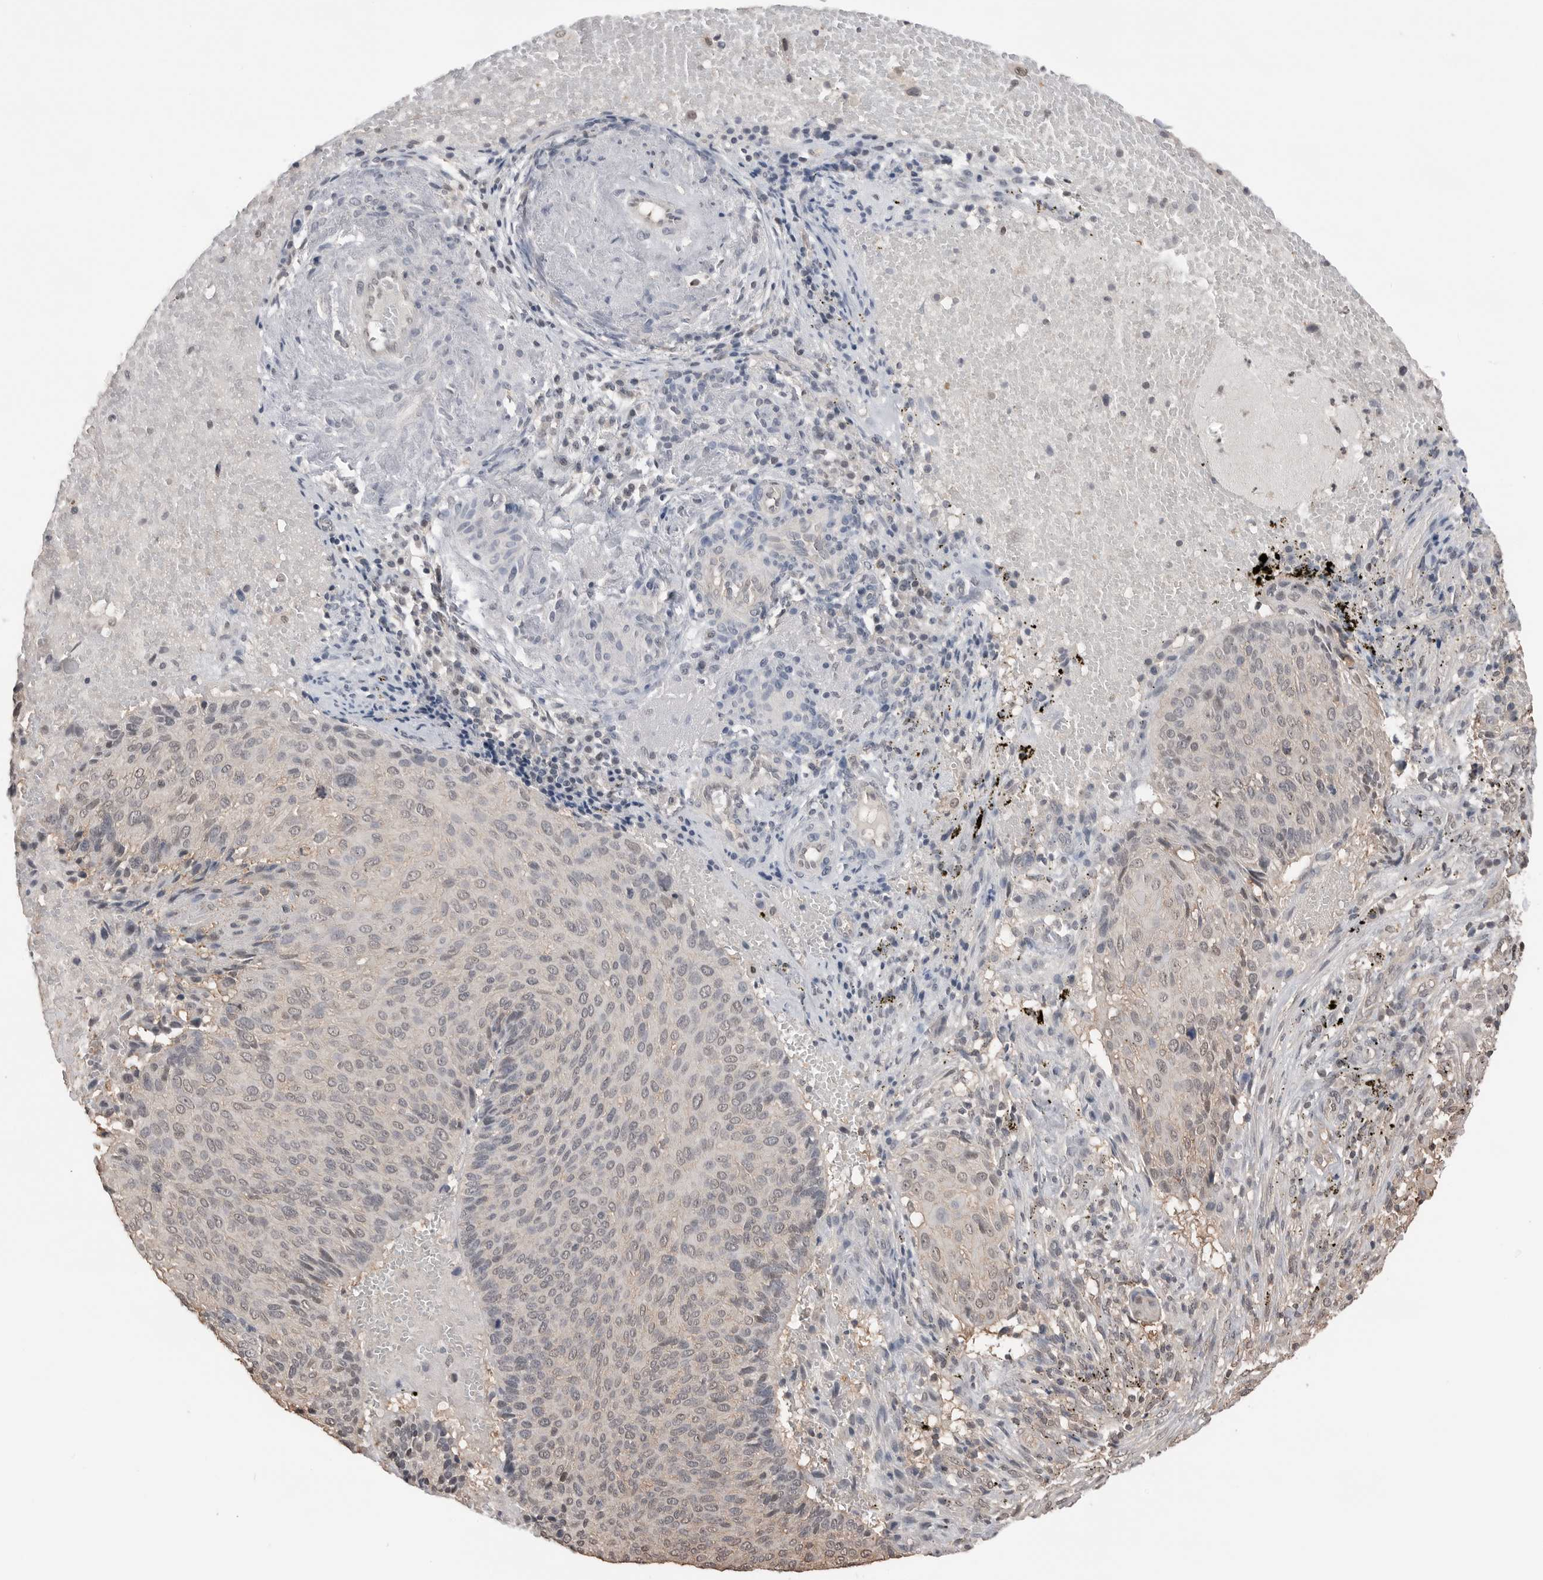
{"staining": {"intensity": "weak", "quantity": "<25%", "location": "nuclear"}, "tissue": "cervical cancer", "cell_type": "Tumor cells", "image_type": "cancer", "snomed": [{"axis": "morphology", "description": "Squamous cell carcinoma, NOS"}, {"axis": "topography", "description": "Cervix"}], "caption": "Tumor cells show no significant expression in cervical squamous cell carcinoma.", "gene": "PEAK1", "patient": {"sex": "female", "age": 74}}